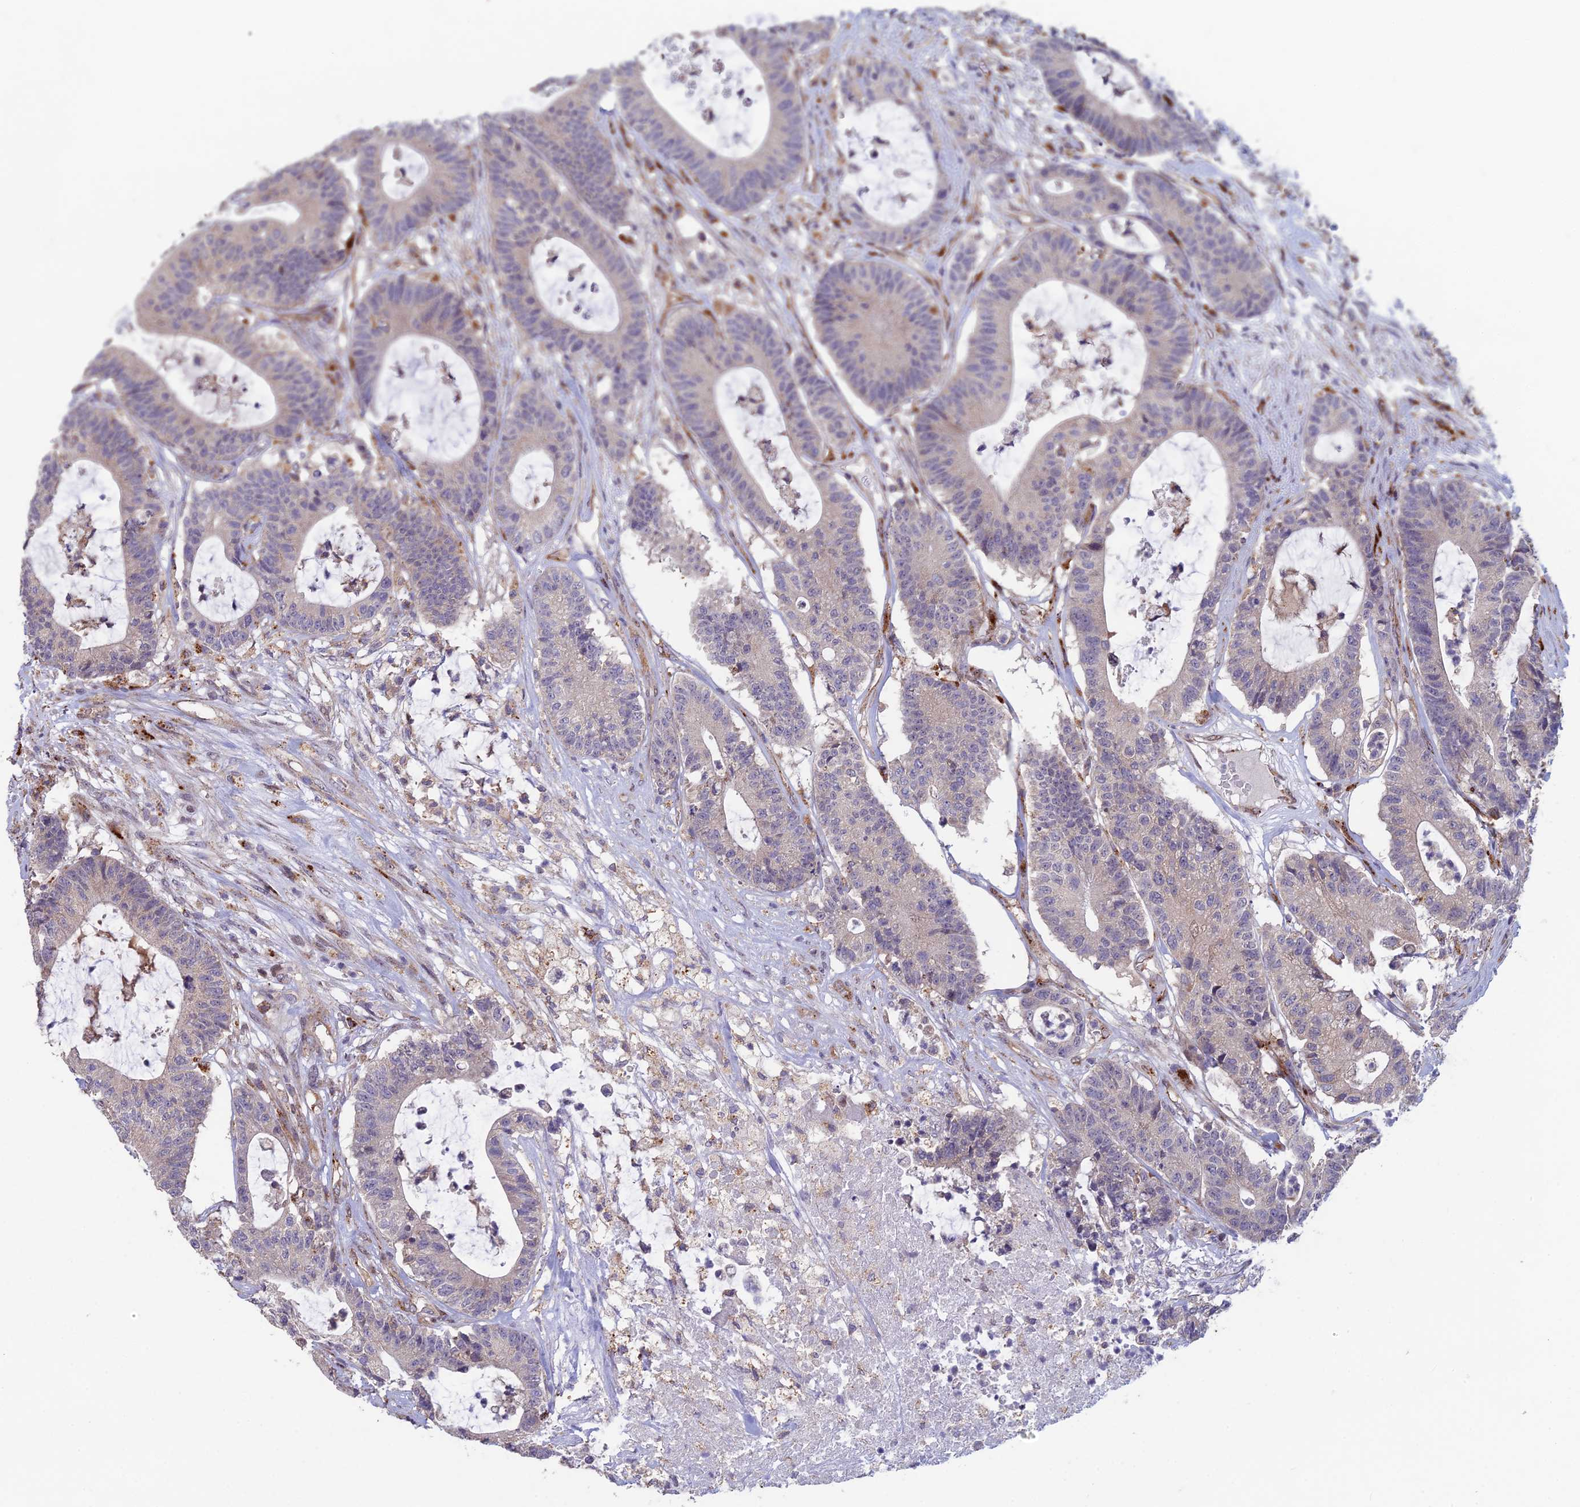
{"staining": {"intensity": "weak", "quantity": "<25%", "location": "cytoplasmic/membranous"}, "tissue": "colorectal cancer", "cell_type": "Tumor cells", "image_type": "cancer", "snomed": [{"axis": "morphology", "description": "Adenocarcinoma, NOS"}, {"axis": "topography", "description": "Colon"}], "caption": "This is a micrograph of IHC staining of colorectal cancer, which shows no positivity in tumor cells. (Brightfield microscopy of DAB (3,3'-diaminobenzidine) immunohistochemistry at high magnification).", "gene": "FOXS1", "patient": {"sex": "female", "age": 84}}